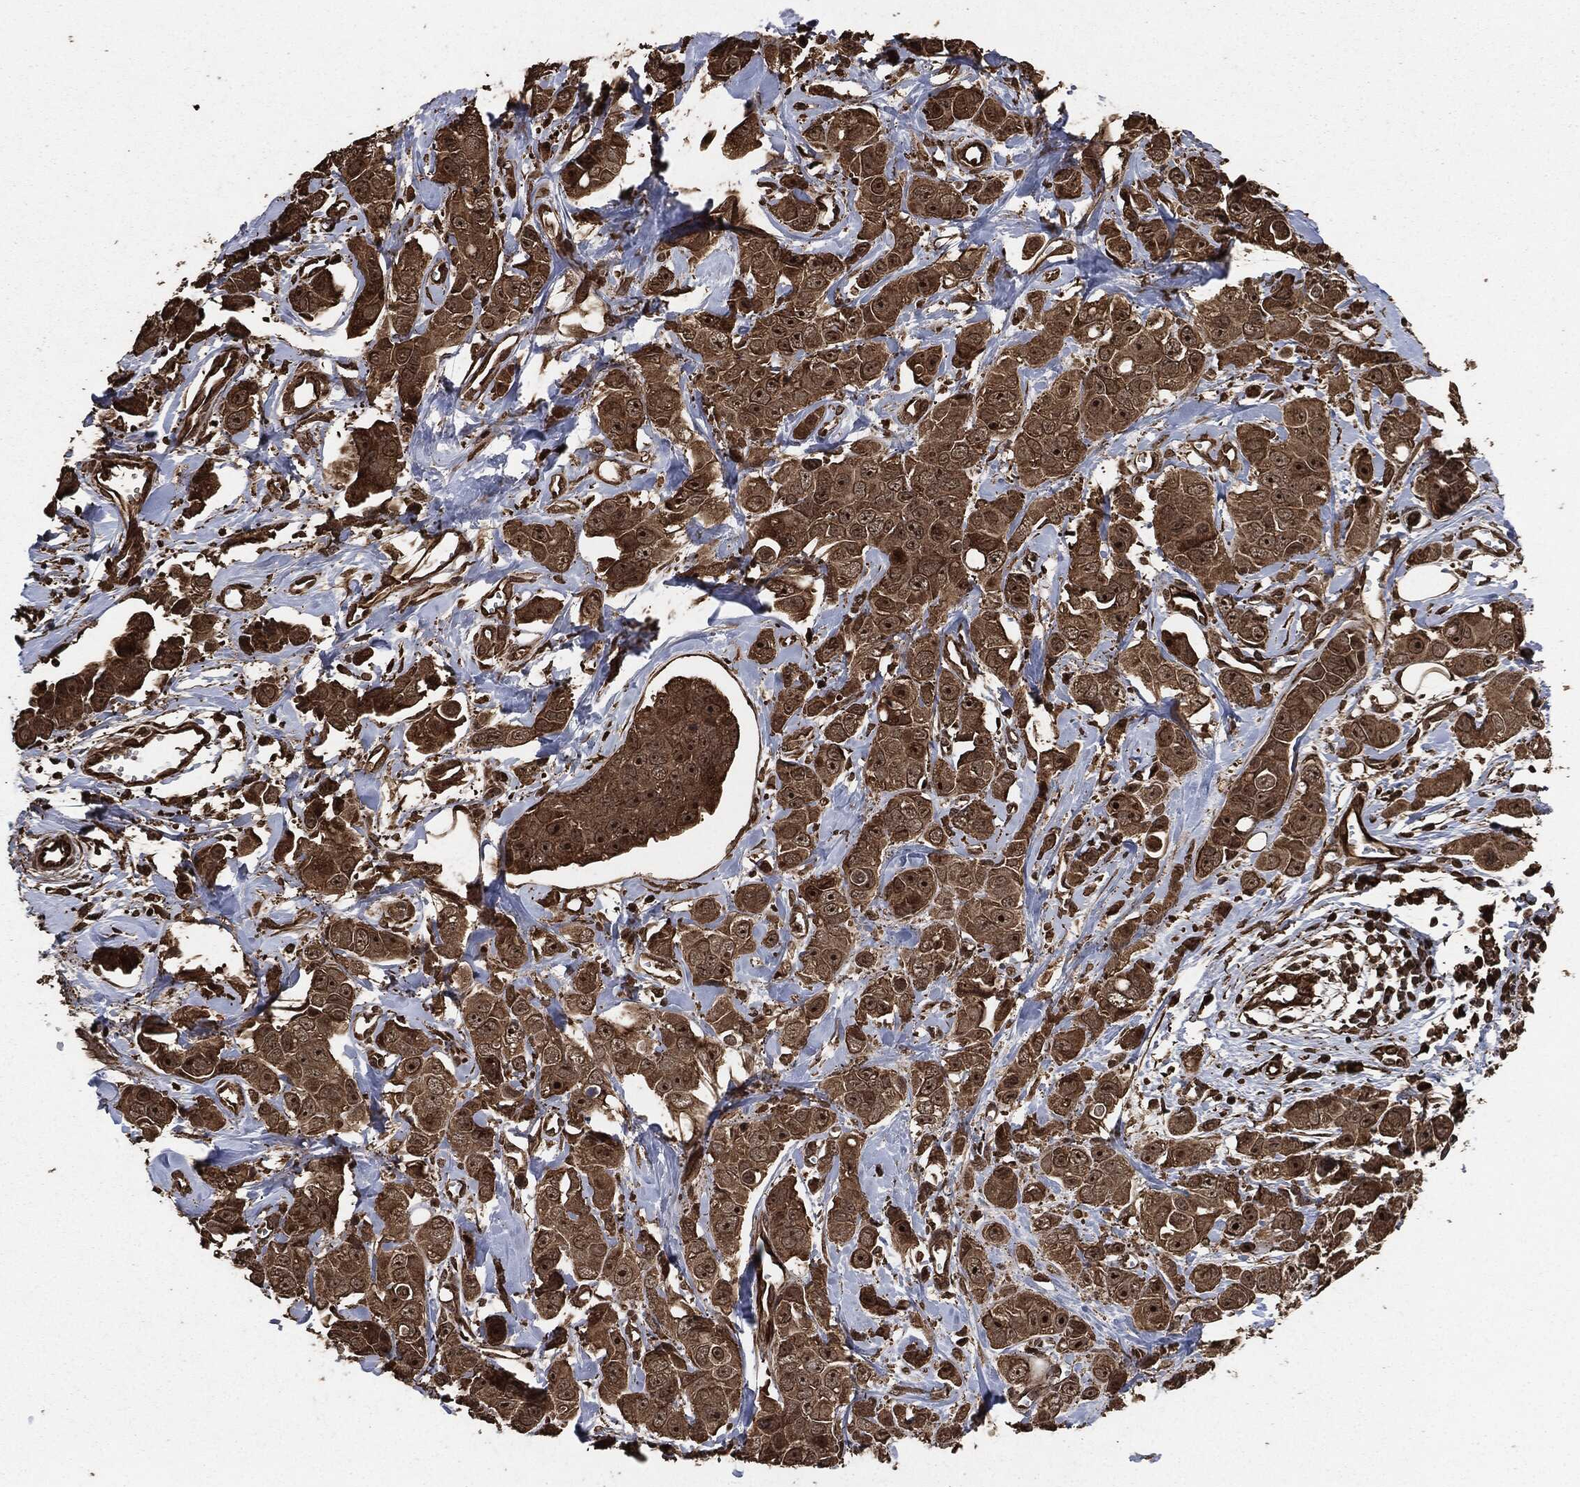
{"staining": {"intensity": "strong", "quantity": "25%-75%", "location": "cytoplasmic/membranous,nuclear"}, "tissue": "breast cancer", "cell_type": "Tumor cells", "image_type": "cancer", "snomed": [{"axis": "morphology", "description": "Duct carcinoma"}, {"axis": "topography", "description": "Breast"}], "caption": "This image exhibits immunohistochemistry staining of breast cancer, with high strong cytoplasmic/membranous and nuclear positivity in approximately 25%-75% of tumor cells.", "gene": "EGFR", "patient": {"sex": "female", "age": 35}}